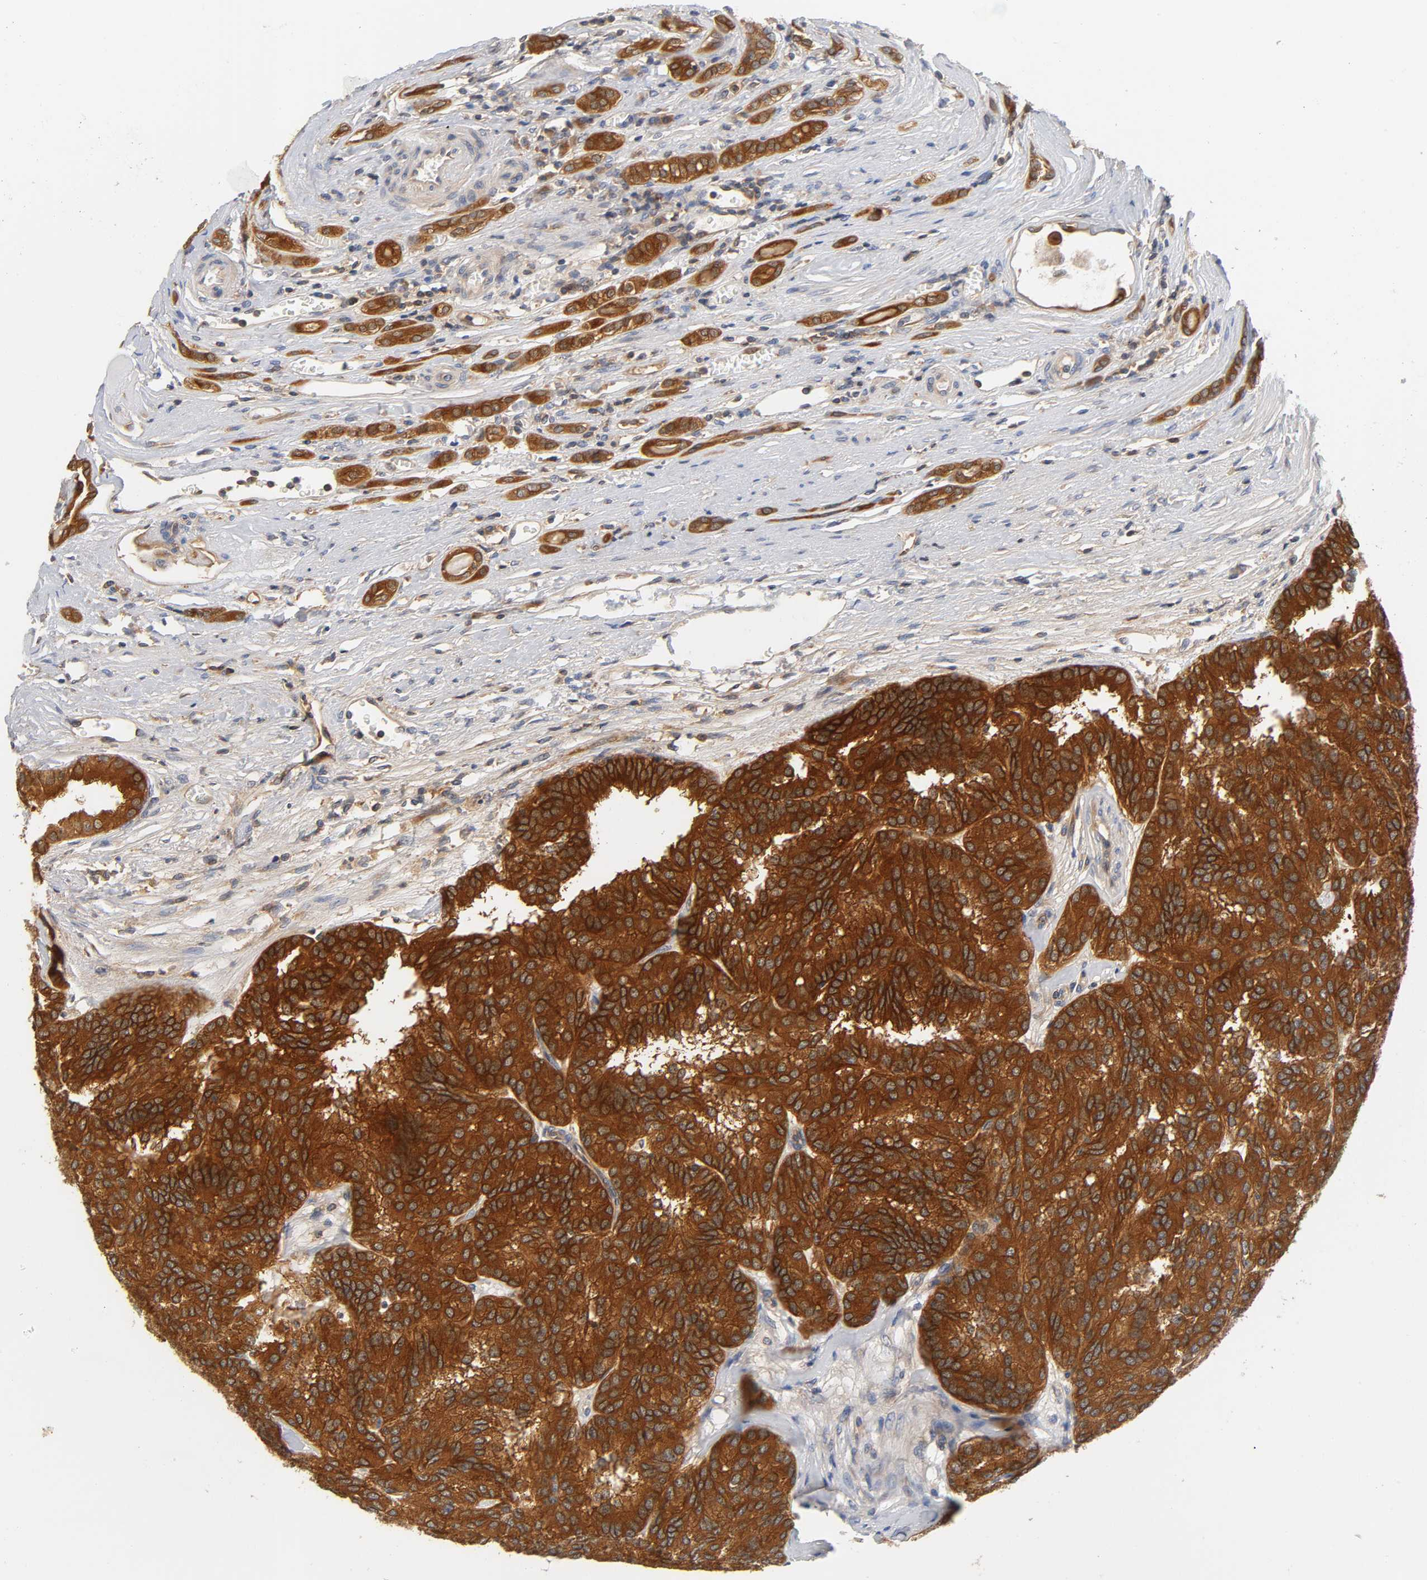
{"staining": {"intensity": "strong", "quantity": ">75%", "location": "cytoplasmic/membranous"}, "tissue": "renal cancer", "cell_type": "Tumor cells", "image_type": "cancer", "snomed": [{"axis": "morphology", "description": "Adenocarcinoma, NOS"}, {"axis": "topography", "description": "Kidney"}], "caption": "Renal cancer (adenocarcinoma) tissue shows strong cytoplasmic/membranous staining in approximately >75% of tumor cells (IHC, brightfield microscopy, high magnification).", "gene": "PRKAB1", "patient": {"sex": "male", "age": 46}}